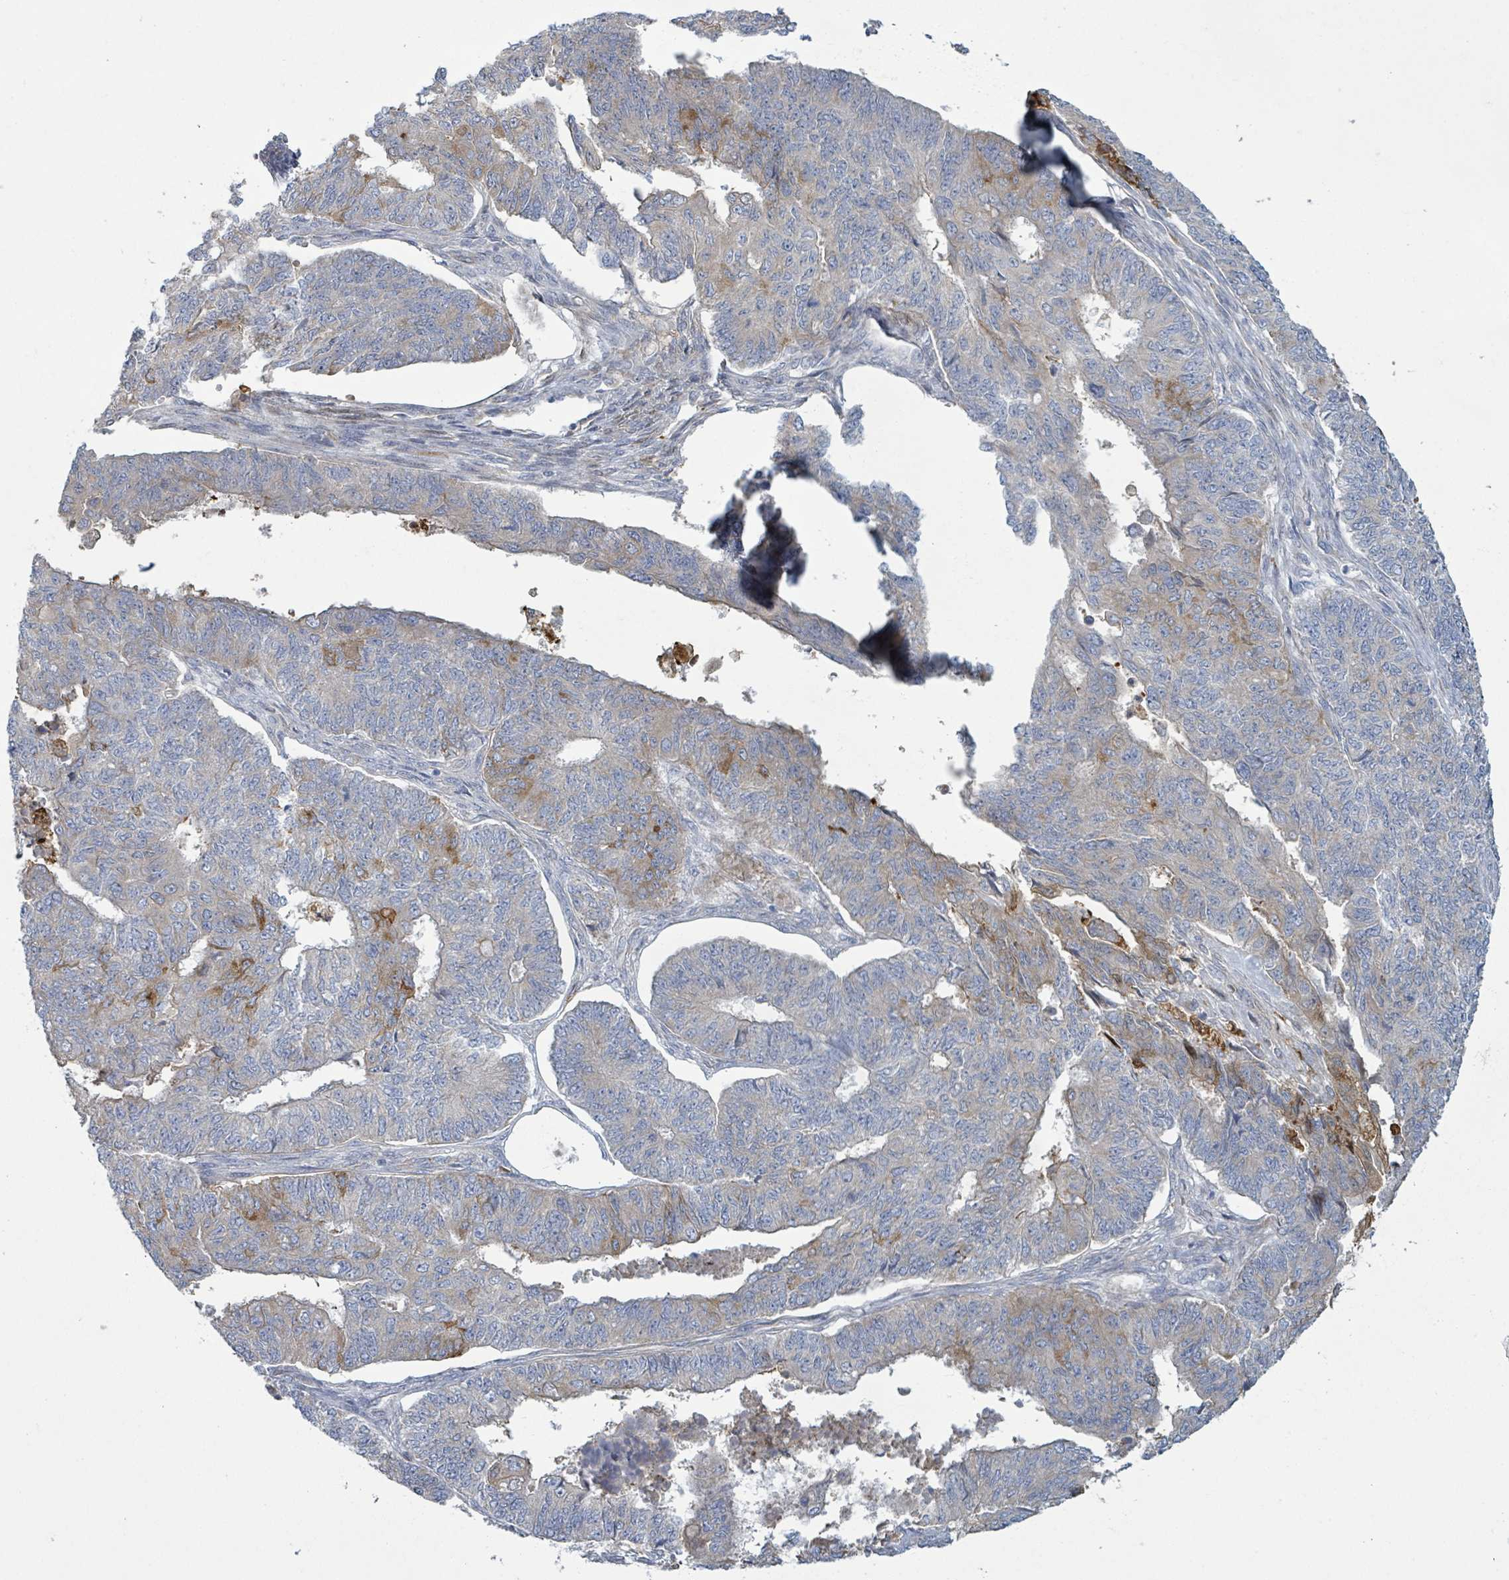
{"staining": {"intensity": "moderate", "quantity": "<25%", "location": "cytoplasmic/membranous"}, "tissue": "endometrial cancer", "cell_type": "Tumor cells", "image_type": "cancer", "snomed": [{"axis": "morphology", "description": "Adenocarcinoma, NOS"}, {"axis": "topography", "description": "Endometrium"}], "caption": "Immunohistochemistry image of neoplastic tissue: adenocarcinoma (endometrial) stained using immunohistochemistry (IHC) displays low levels of moderate protein expression localized specifically in the cytoplasmic/membranous of tumor cells, appearing as a cytoplasmic/membranous brown color.", "gene": "COL13A1", "patient": {"sex": "female", "age": 32}}